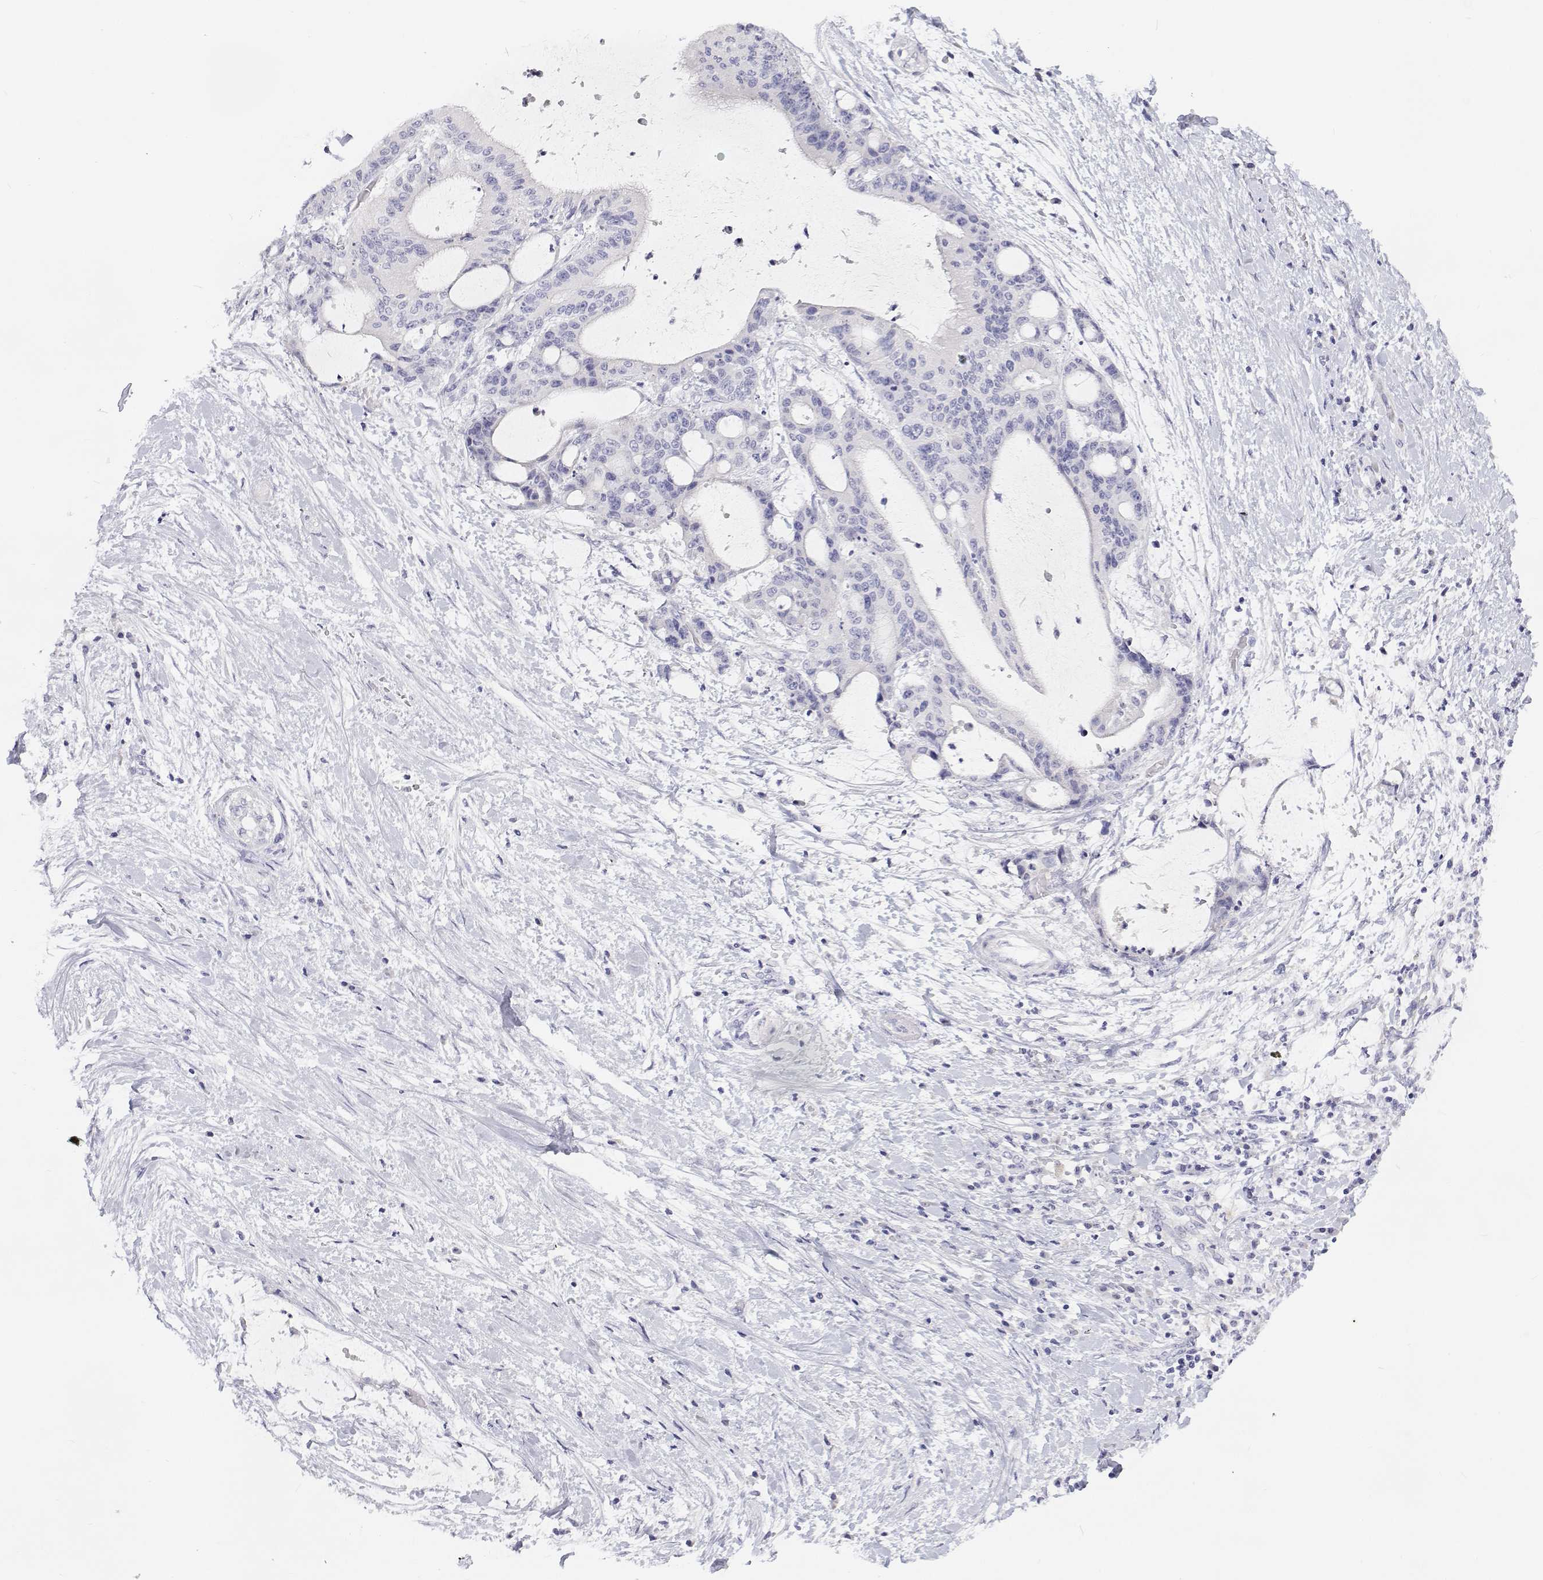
{"staining": {"intensity": "negative", "quantity": "none", "location": "none"}, "tissue": "liver cancer", "cell_type": "Tumor cells", "image_type": "cancer", "snomed": [{"axis": "morphology", "description": "Cholangiocarcinoma"}, {"axis": "topography", "description": "Liver"}], "caption": "This is an immunohistochemistry (IHC) image of liver cholangiocarcinoma. There is no staining in tumor cells.", "gene": "ANKRD65", "patient": {"sex": "female", "age": 73}}